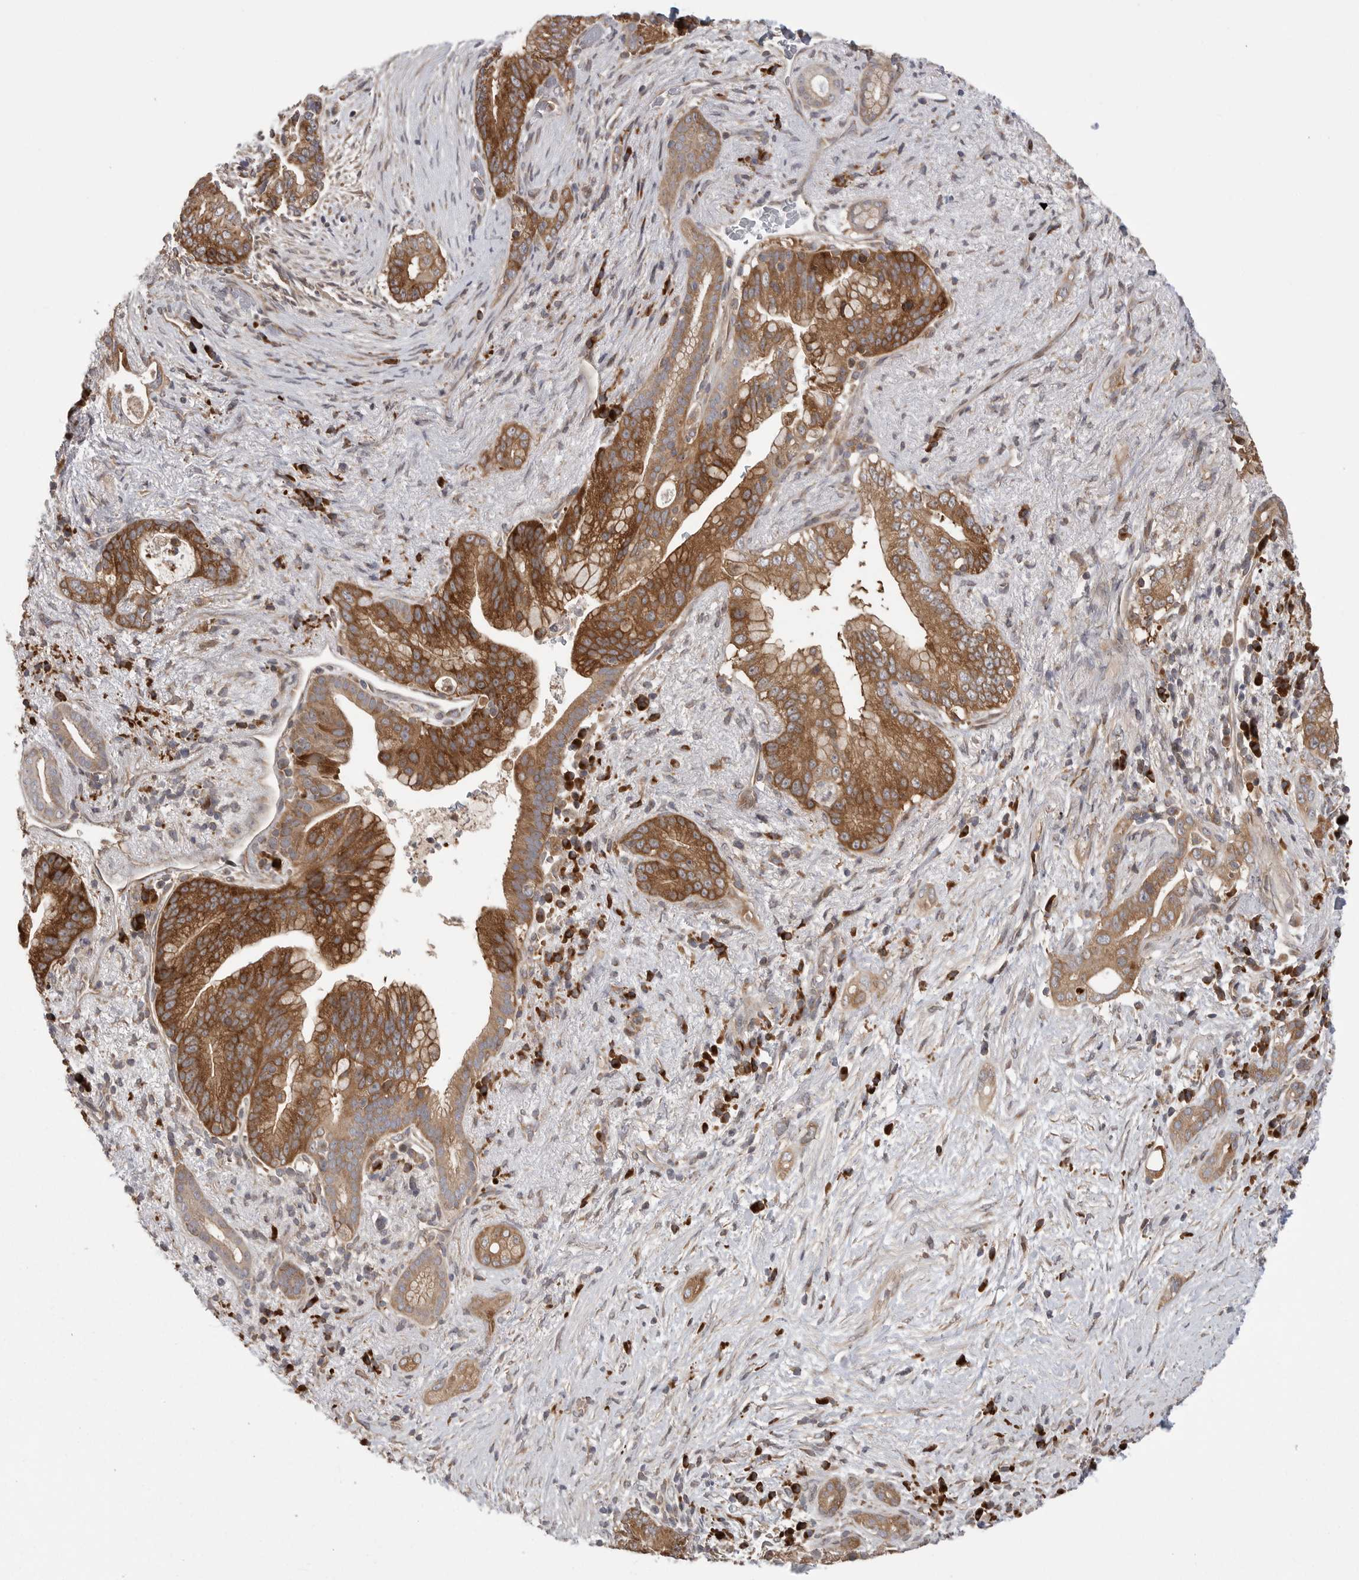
{"staining": {"intensity": "strong", "quantity": ">75%", "location": "cytoplasmic/membranous"}, "tissue": "pancreatic cancer", "cell_type": "Tumor cells", "image_type": "cancer", "snomed": [{"axis": "morphology", "description": "Adenocarcinoma, NOS"}, {"axis": "topography", "description": "Pancreas"}], "caption": "The histopathology image demonstrates staining of adenocarcinoma (pancreatic), revealing strong cytoplasmic/membranous protein positivity (brown color) within tumor cells.", "gene": "OXR1", "patient": {"sex": "male", "age": 53}}